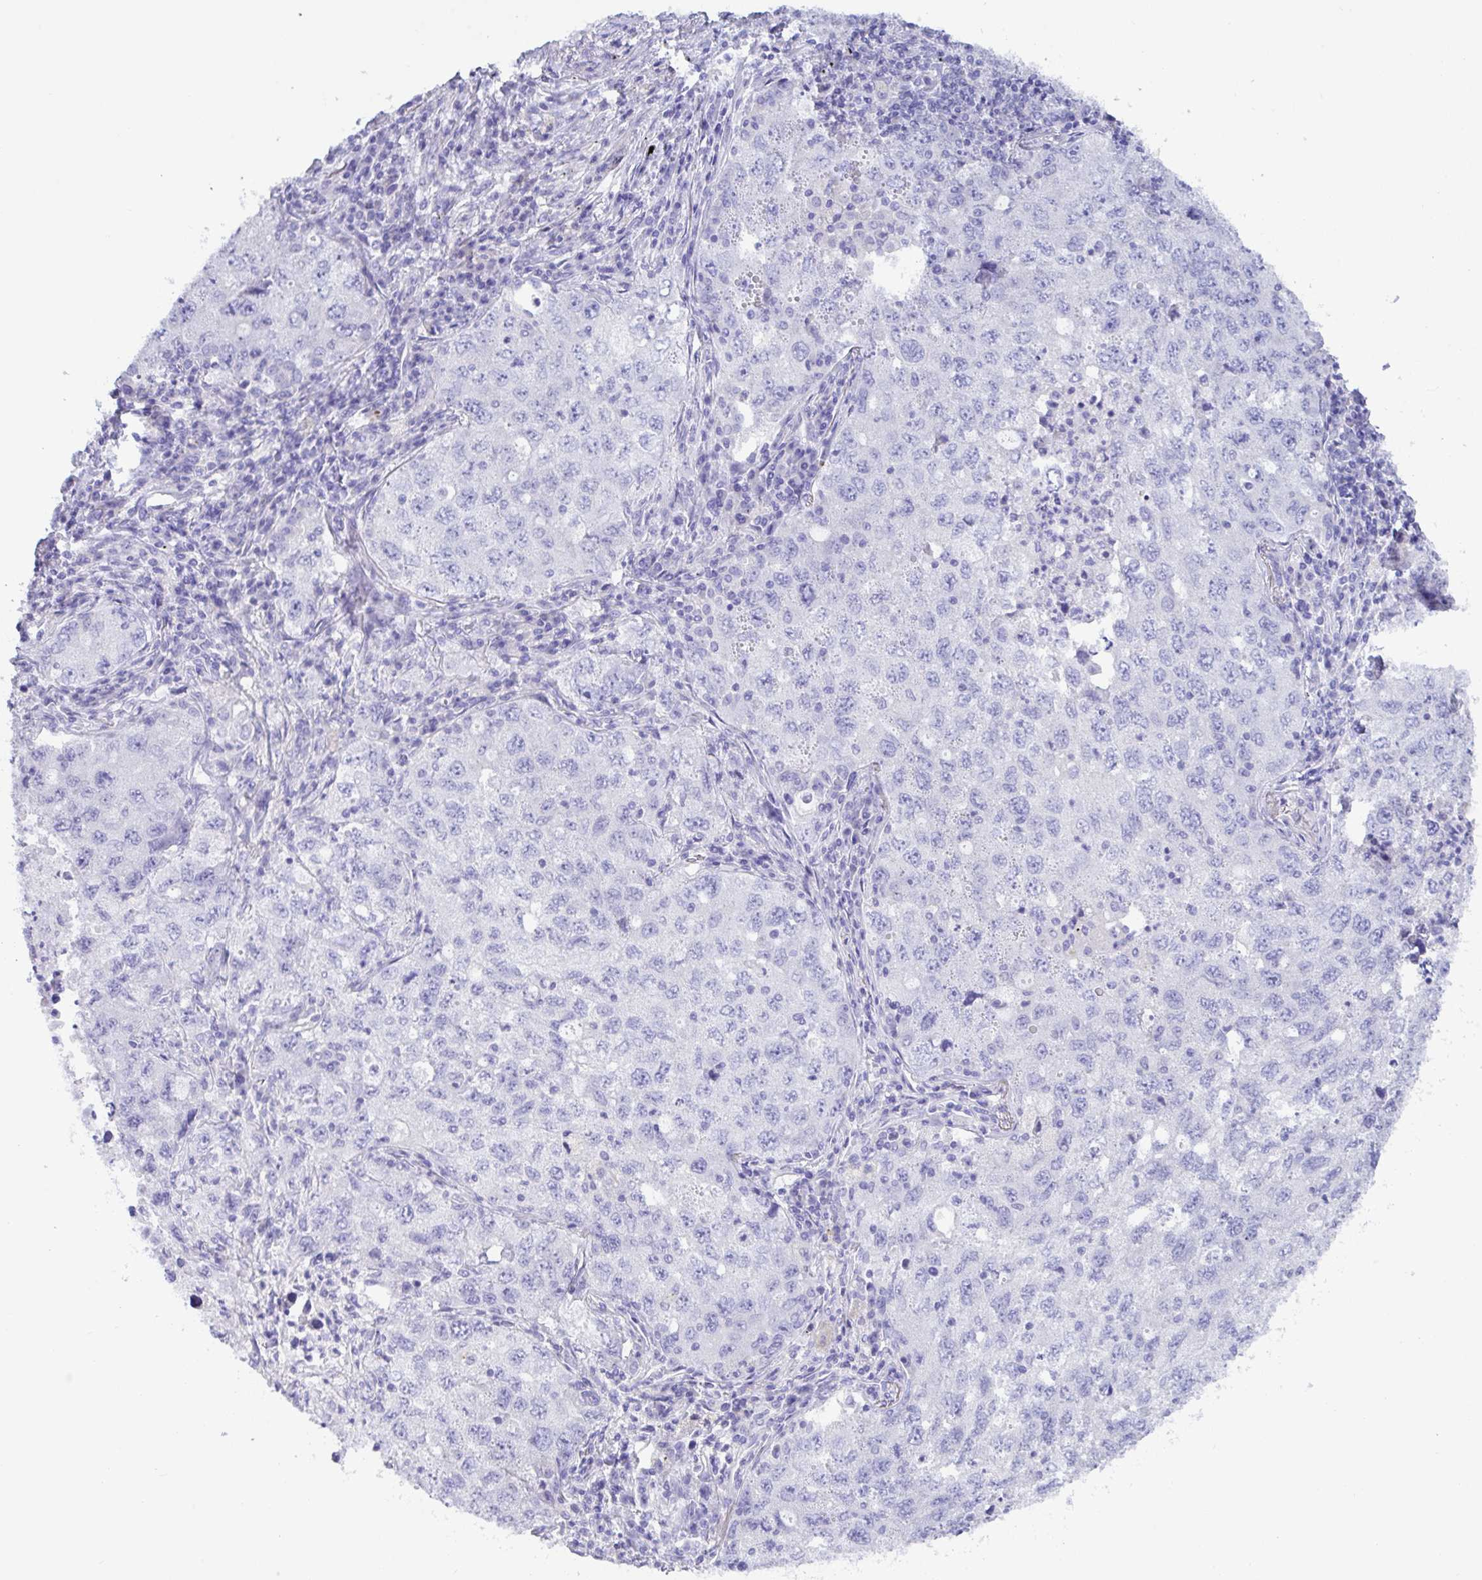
{"staining": {"intensity": "negative", "quantity": "none", "location": "none"}, "tissue": "lung cancer", "cell_type": "Tumor cells", "image_type": "cancer", "snomed": [{"axis": "morphology", "description": "Adenocarcinoma, NOS"}, {"axis": "topography", "description": "Lung"}], "caption": "This is an IHC micrograph of lung cancer. There is no expression in tumor cells.", "gene": "MED11", "patient": {"sex": "female", "age": 57}}